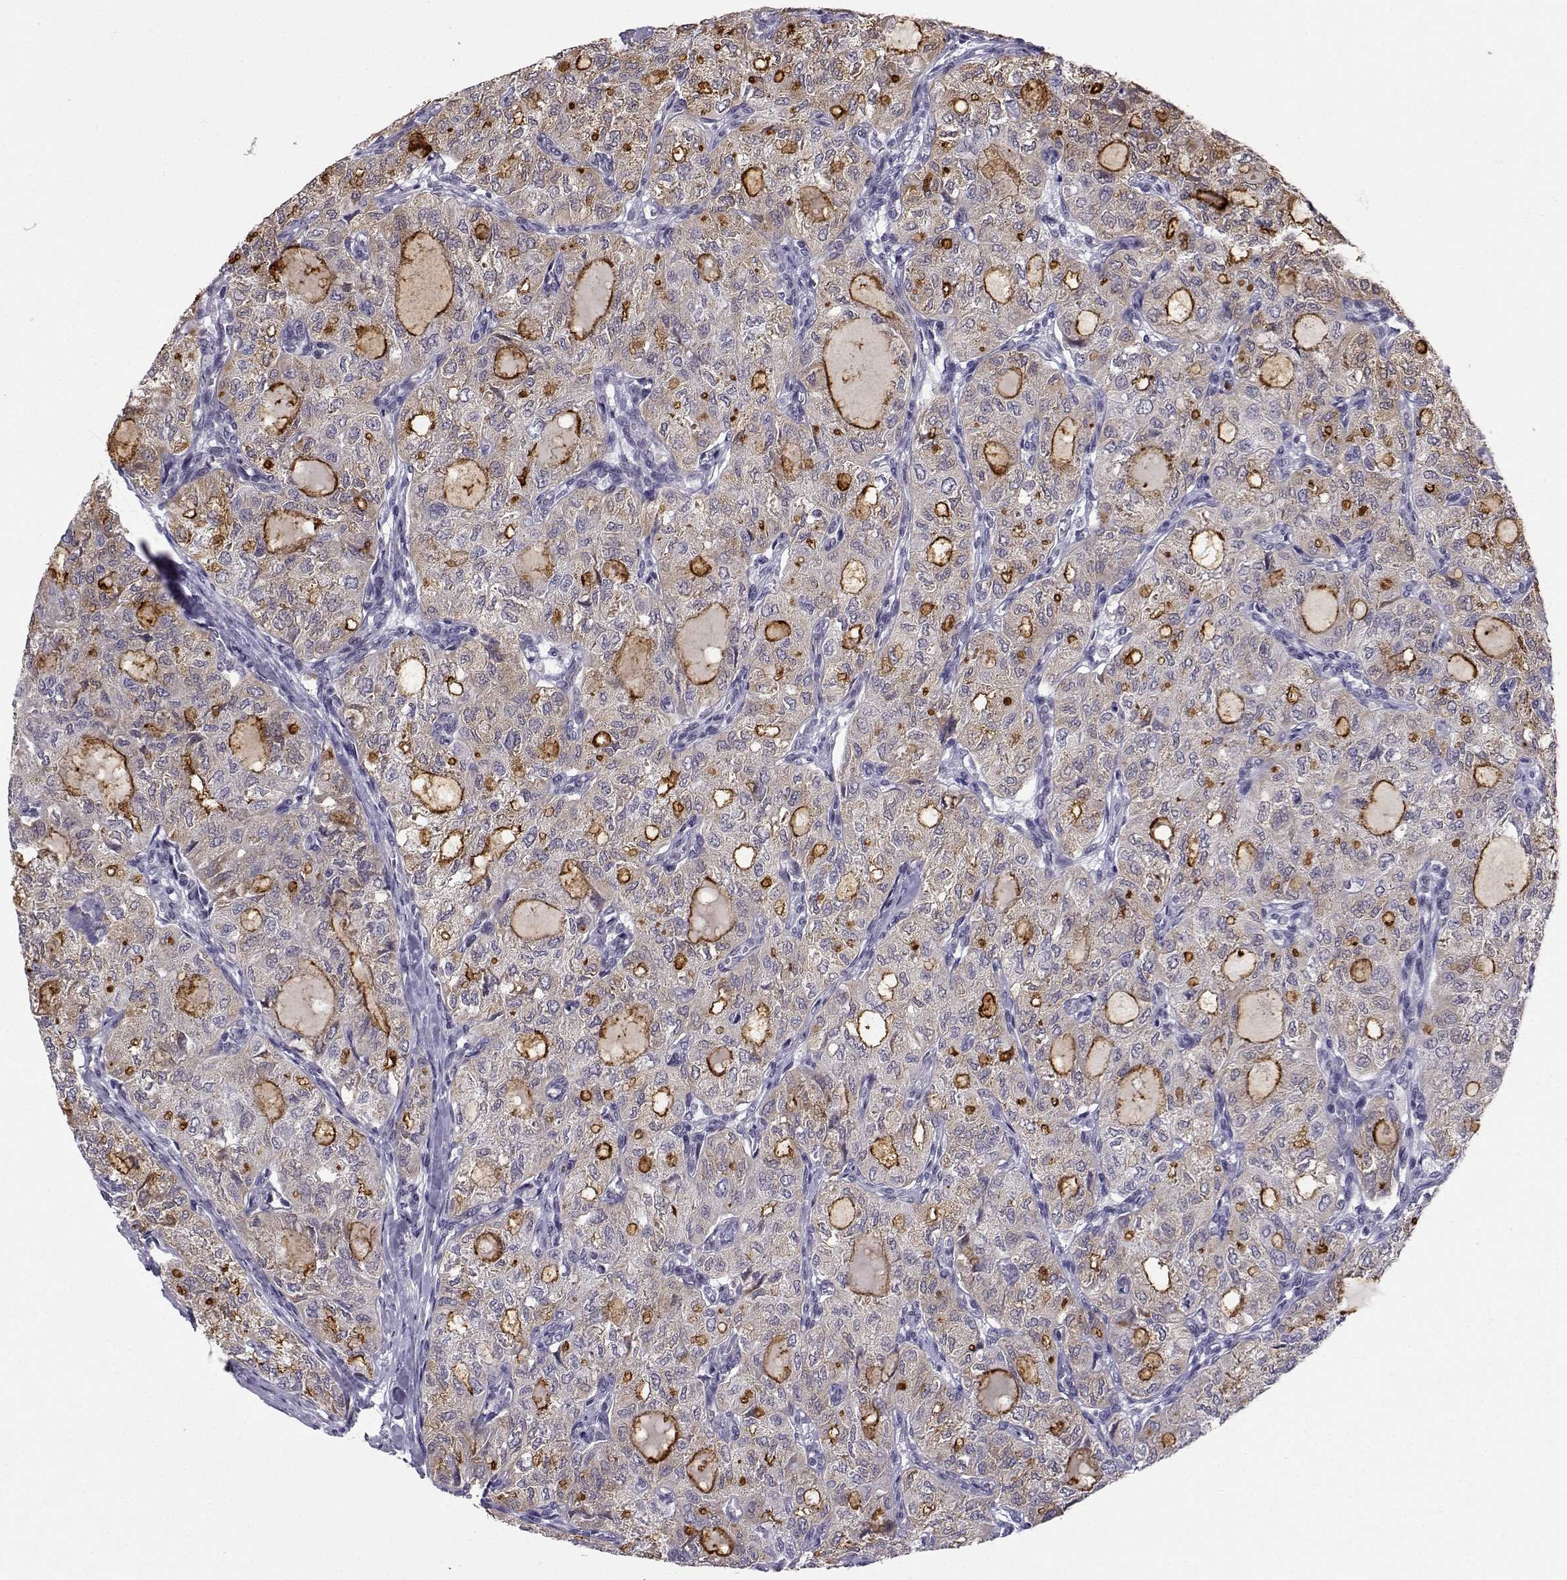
{"staining": {"intensity": "weak", "quantity": ">75%", "location": "cytoplasmic/membranous"}, "tissue": "thyroid cancer", "cell_type": "Tumor cells", "image_type": "cancer", "snomed": [{"axis": "morphology", "description": "Follicular adenoma carcinoma, NOS"}, {"axis": "topography", "description": "Thyroid gland"}], "caption": "Immunohistochemical staining of human thyroid cancer displays low levels of weak cytoplasmic/membranous positivity in about >75% of tumor cells.", "gene": "SLC6A3", "patient": {"sex": "male", "age": 75}}